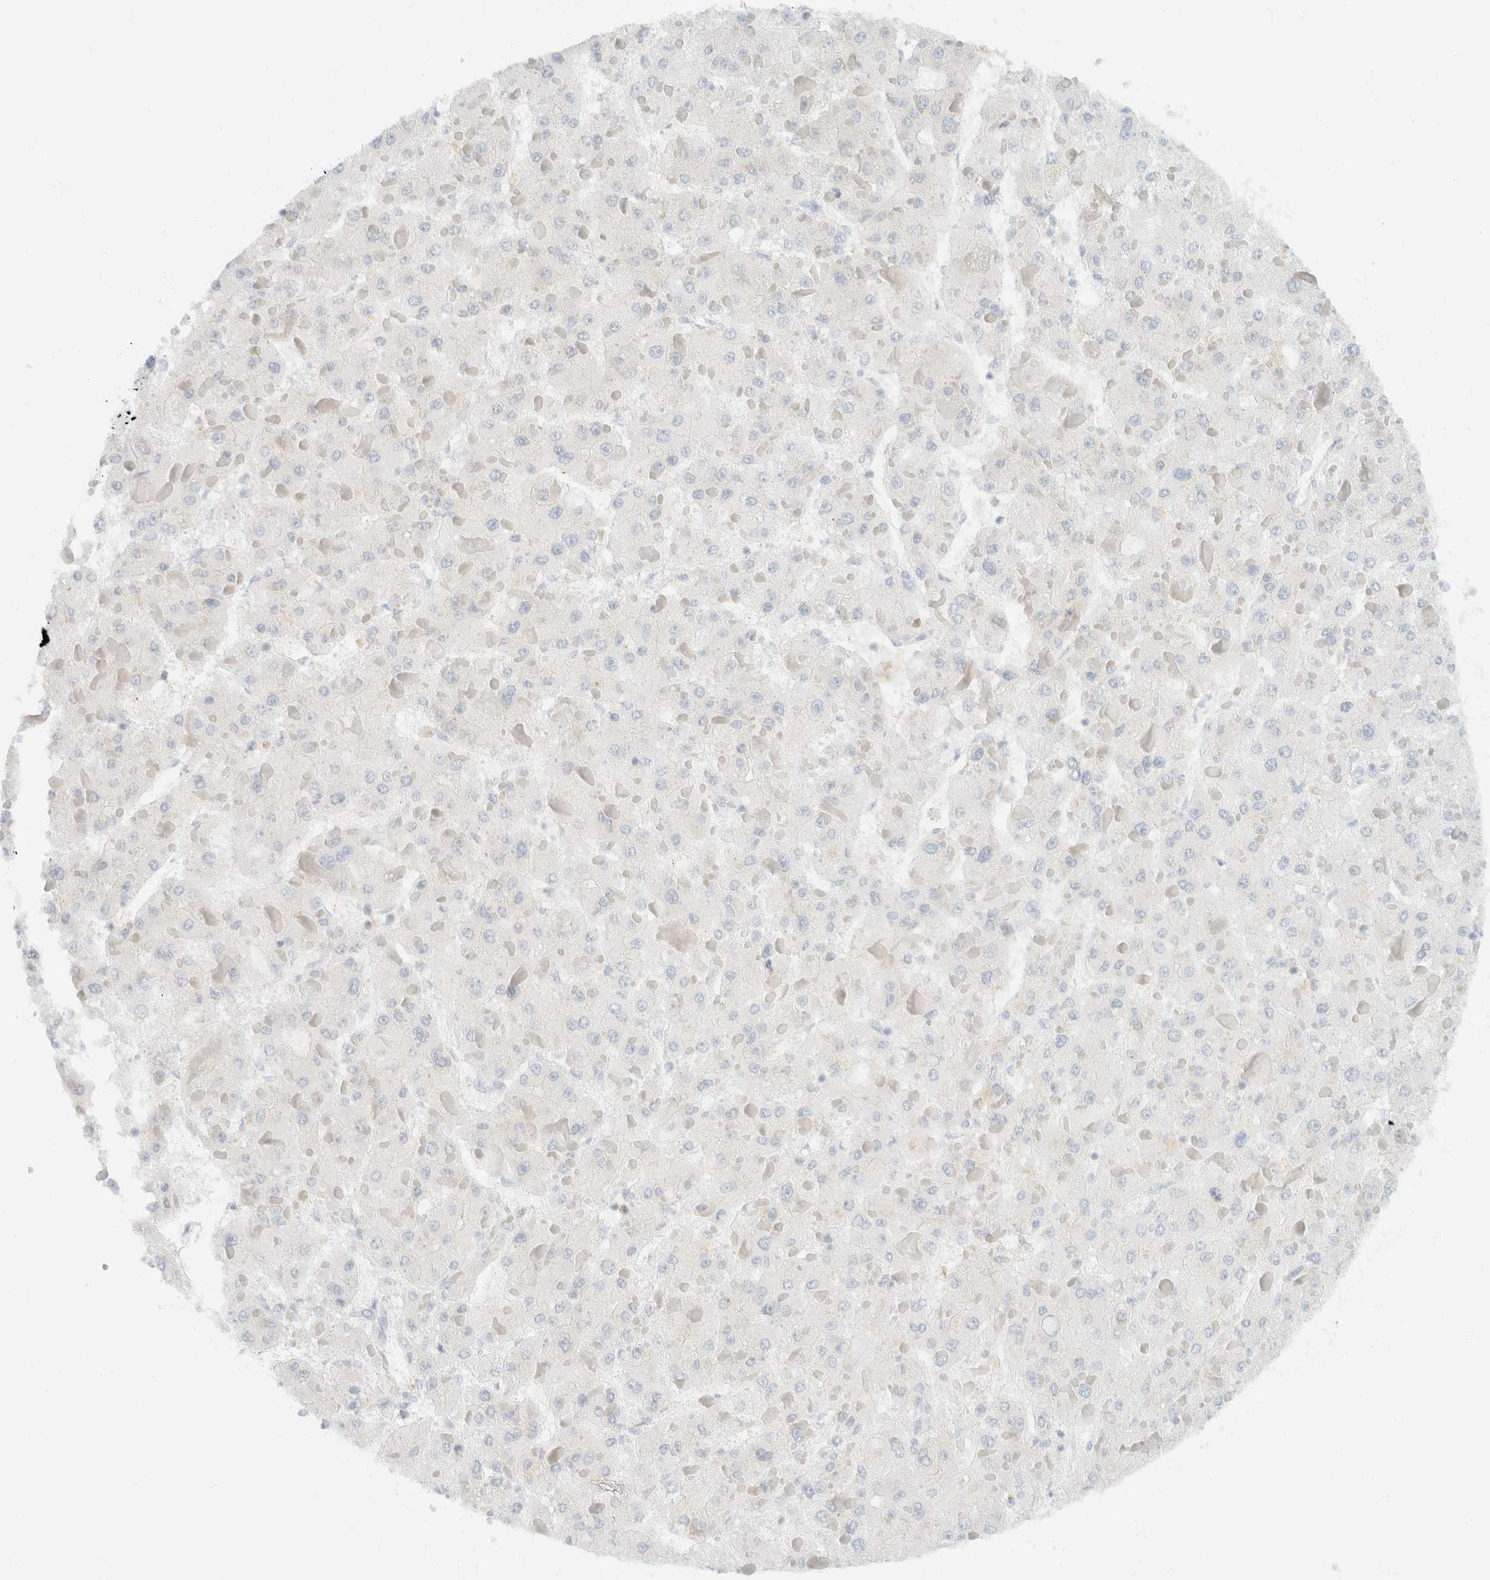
{"staining": {"intensity": "negative", "quantity": "none", "location": "none"}, "tissue": "liver cancer", "cell_type": "Tumor cells", "image_type": "cancer", "snomed": [{"axis": "morphology", "description": "Carcinoma, Hepatocellular, NOS"}, {"axis": "topography", "description": "Liver"}], "caption": "An immunohistochemistry (IHC) histopathology image of liver cancer is shown. There is no staining in tumor cells of liver cancer.", "gene": "SH3GLB2", "patient": {"sex": "female", "age": 73}}